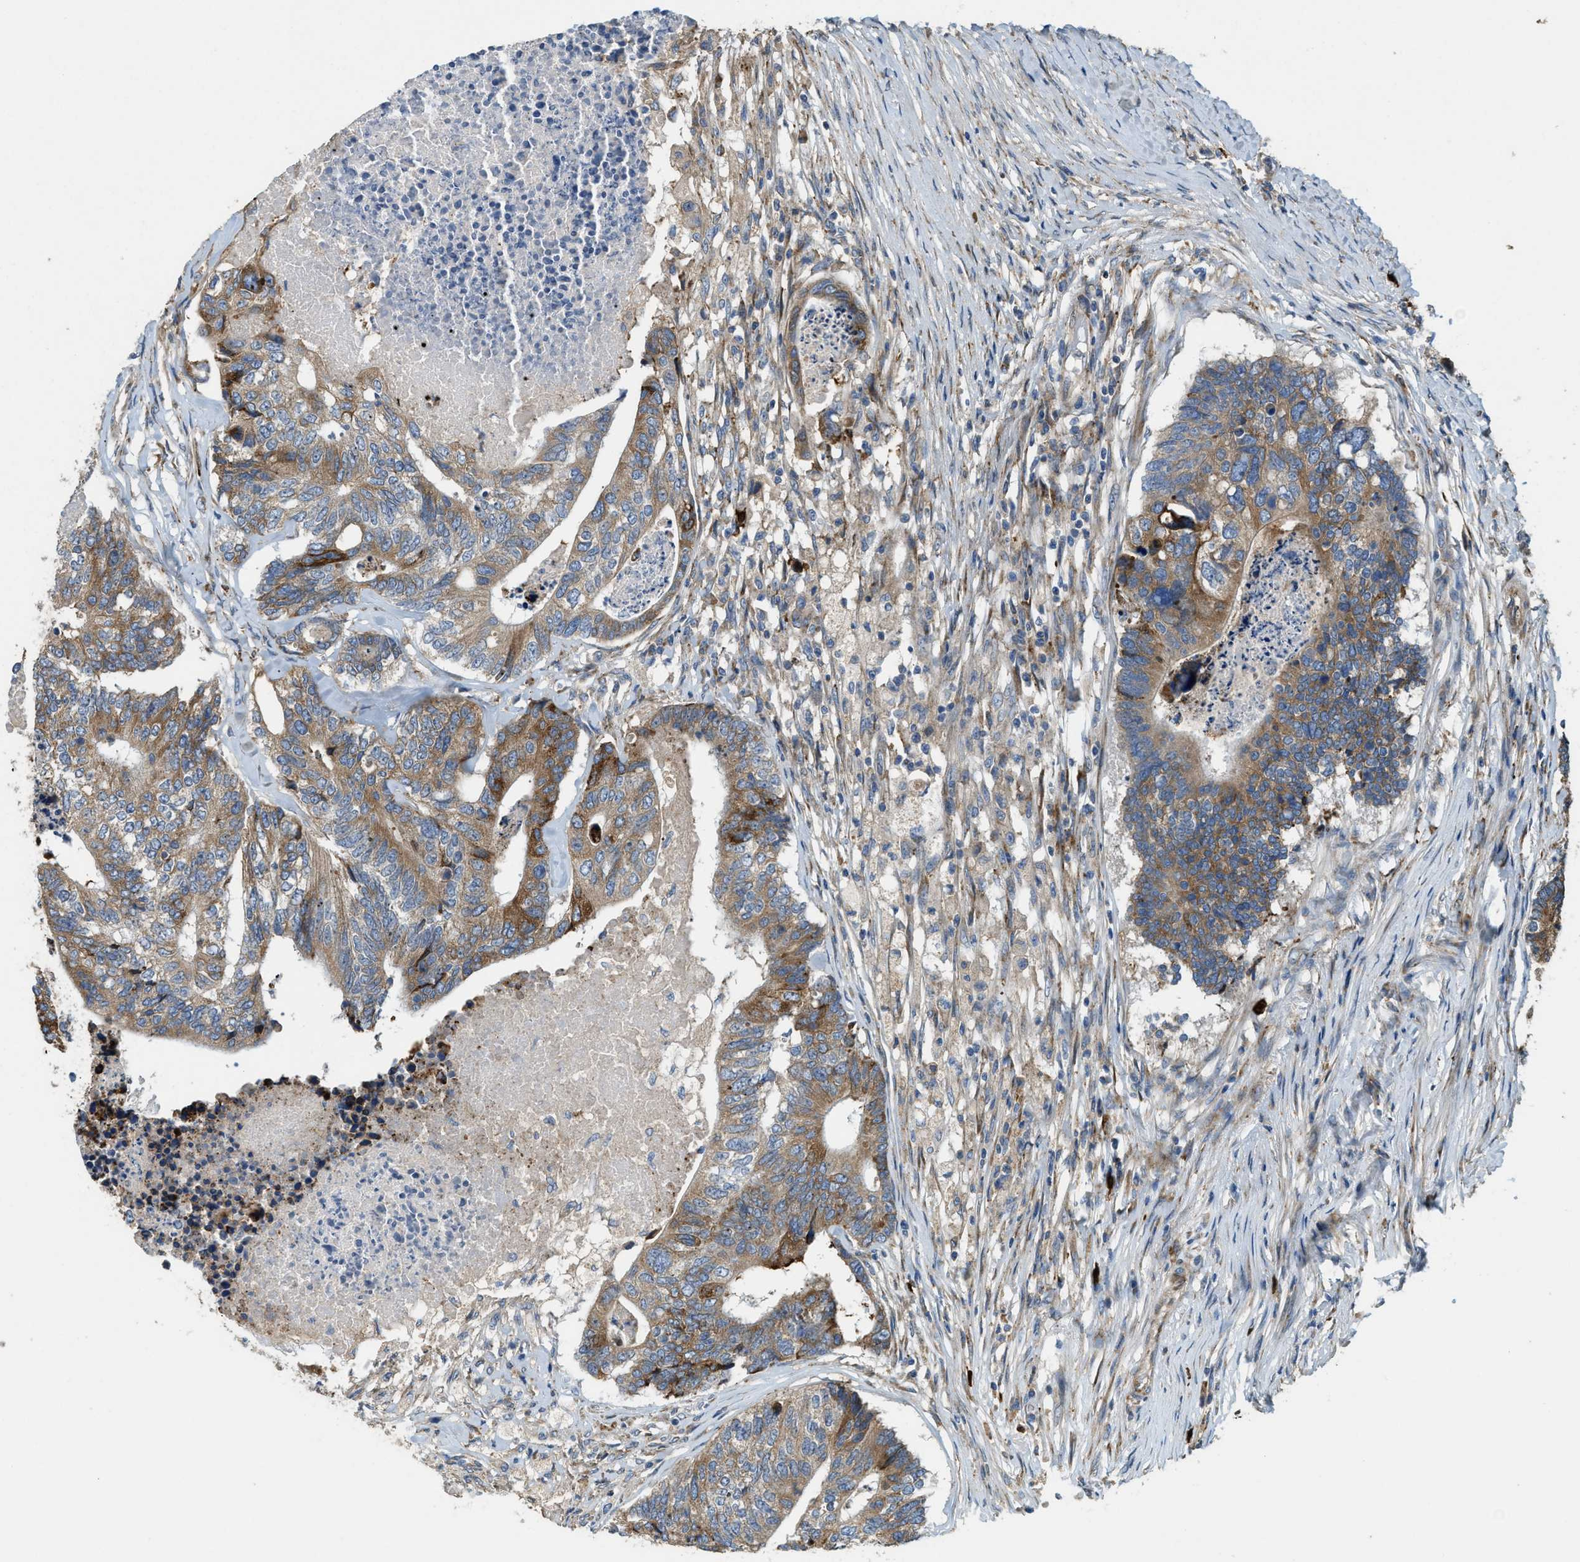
{"staining": {"intensity": "moderate", "quantity": ">75%", "location": "cytoplasmic/membranous"}, "tissue": "colorectal cancer", "cell_type": "Tumor cells", "image_type": "cancer", "snomed": [{"axis": "morphology", "description": "Adenocarcinoma, NOS"}, {"axis": "topography", "description": "Colon"}], "caption": "A histopathology image of colorectal cancer stained for a protein demonstrates moderate cytoplasmic/membranous brown staining in tumor cells.", "gene": "TMEM68", "patient": {"sex": "female", "age": 67}}